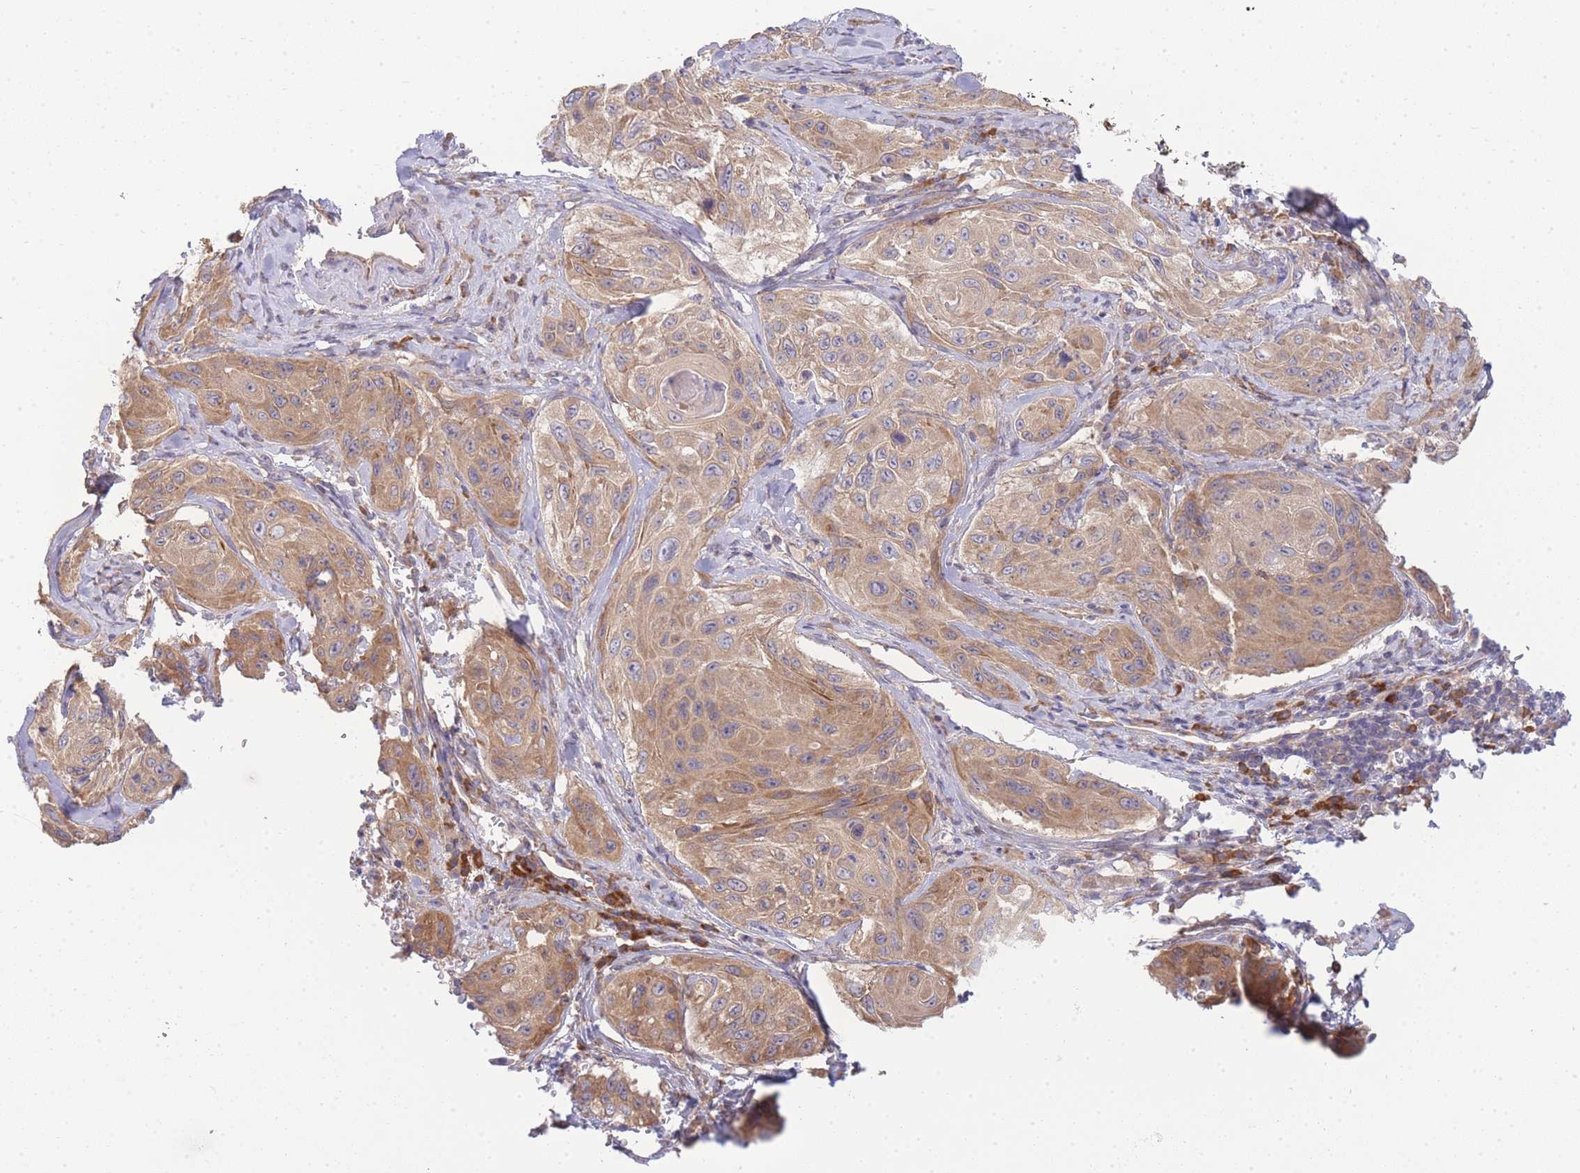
{"staining": {"intensity": "moderate", "quantity": ">75%", "location": "cytoplasmic/membranous"}, "tissue": "cervical cancer", "cell_type": "Tumor cells", "image_type": "cancer", "snomed": [{"axis": "morphology", "description": "Squamous cell carcinoma, NOS"}, {"axis": "topography", "description": "Cervix"}], "caption": "Human cervical squamous cell carcinoma stained with a protein marker demonstrates moderate staining in tumor cells.", "gene": "BEX1", "patient": {"sex": "female", "age": 42}}